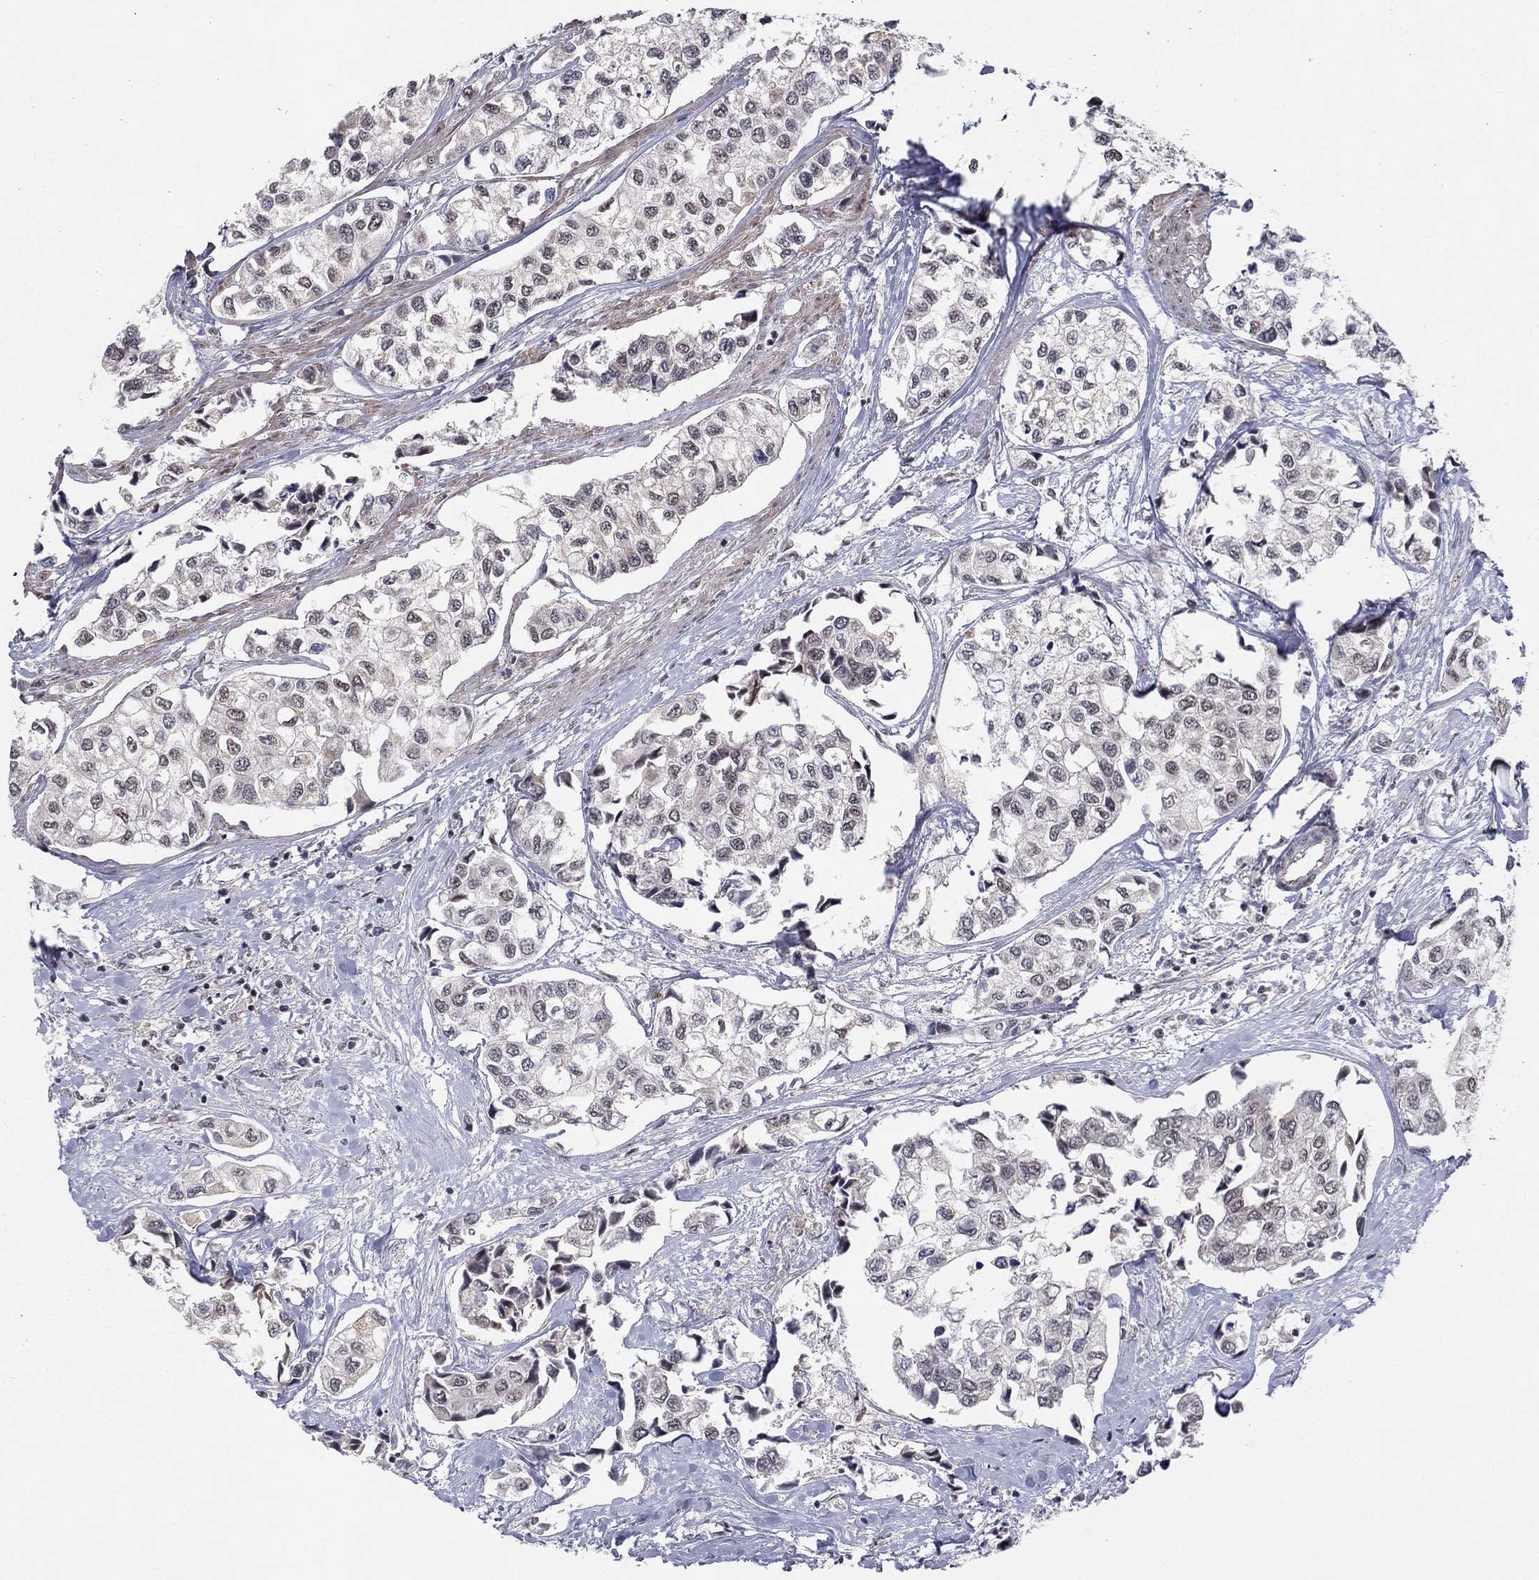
{"staining": {"intensity": "negative", "quantity": "none", "location": "none"}, "tissue": "urothelial cancer", "cell_type": "Tumor cells", "image_type": "cancer", "snomed": [{"axis": "morphology", "description": "Urothelial carcinoma, High grade"}, {"axis": "topography", "description": "Urinary bladder"}], "caption": "Immunohistochemistry of human urothelial carcinoma (high-grade) displays no expression in tumor cells. The staining is performed using DAB brown chromogen with nuclei counter-stained in using hematoxylin.", "gene": "ZNF395", "patient": {"sex": "male", "age": 73}}